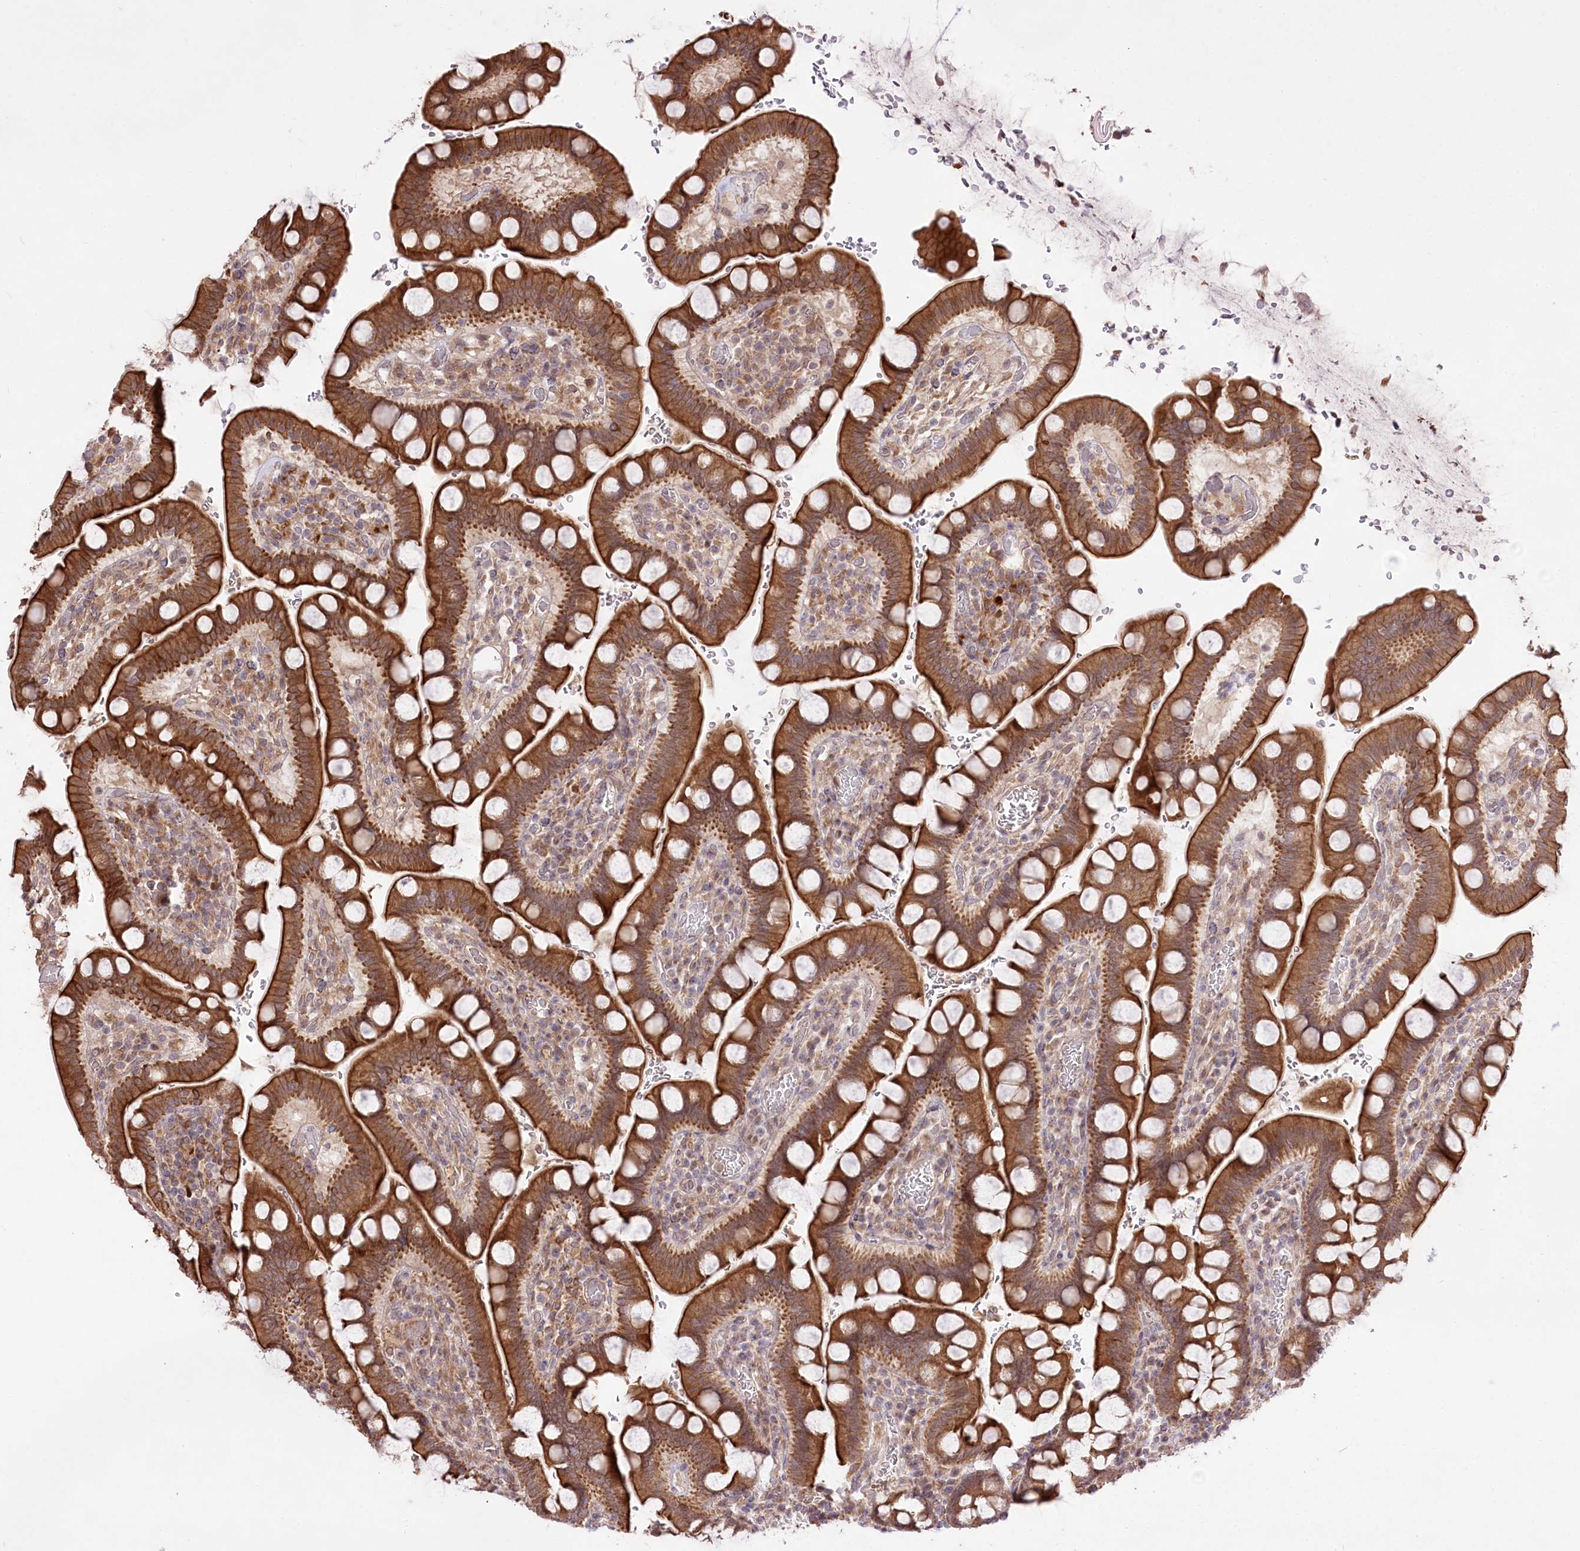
{"staining": {"intensity": "strong", "quantity": ">75%", "location": "cytoplasmic/membranous"}, "tissue": "small intestine", "cell_type": "Glandular cells", "image_type": "normal", "snomed": [{"axis": "morphology", "description": "Normal tissue, NOS"}, {"axis": "topography", "description": "Stomach, upper"}, {"axis": "topography", "description": "Stomach, lower"}, {"axis": "topography", "description": "Small intestine"}], "caption": "Small intestine stained for a protein (brown) displays strong cytoplasmic/membranous positive expression in about >75% of glandular cells.", "gene": "HELT", "patient": {"sex": "male", "age": 68}}